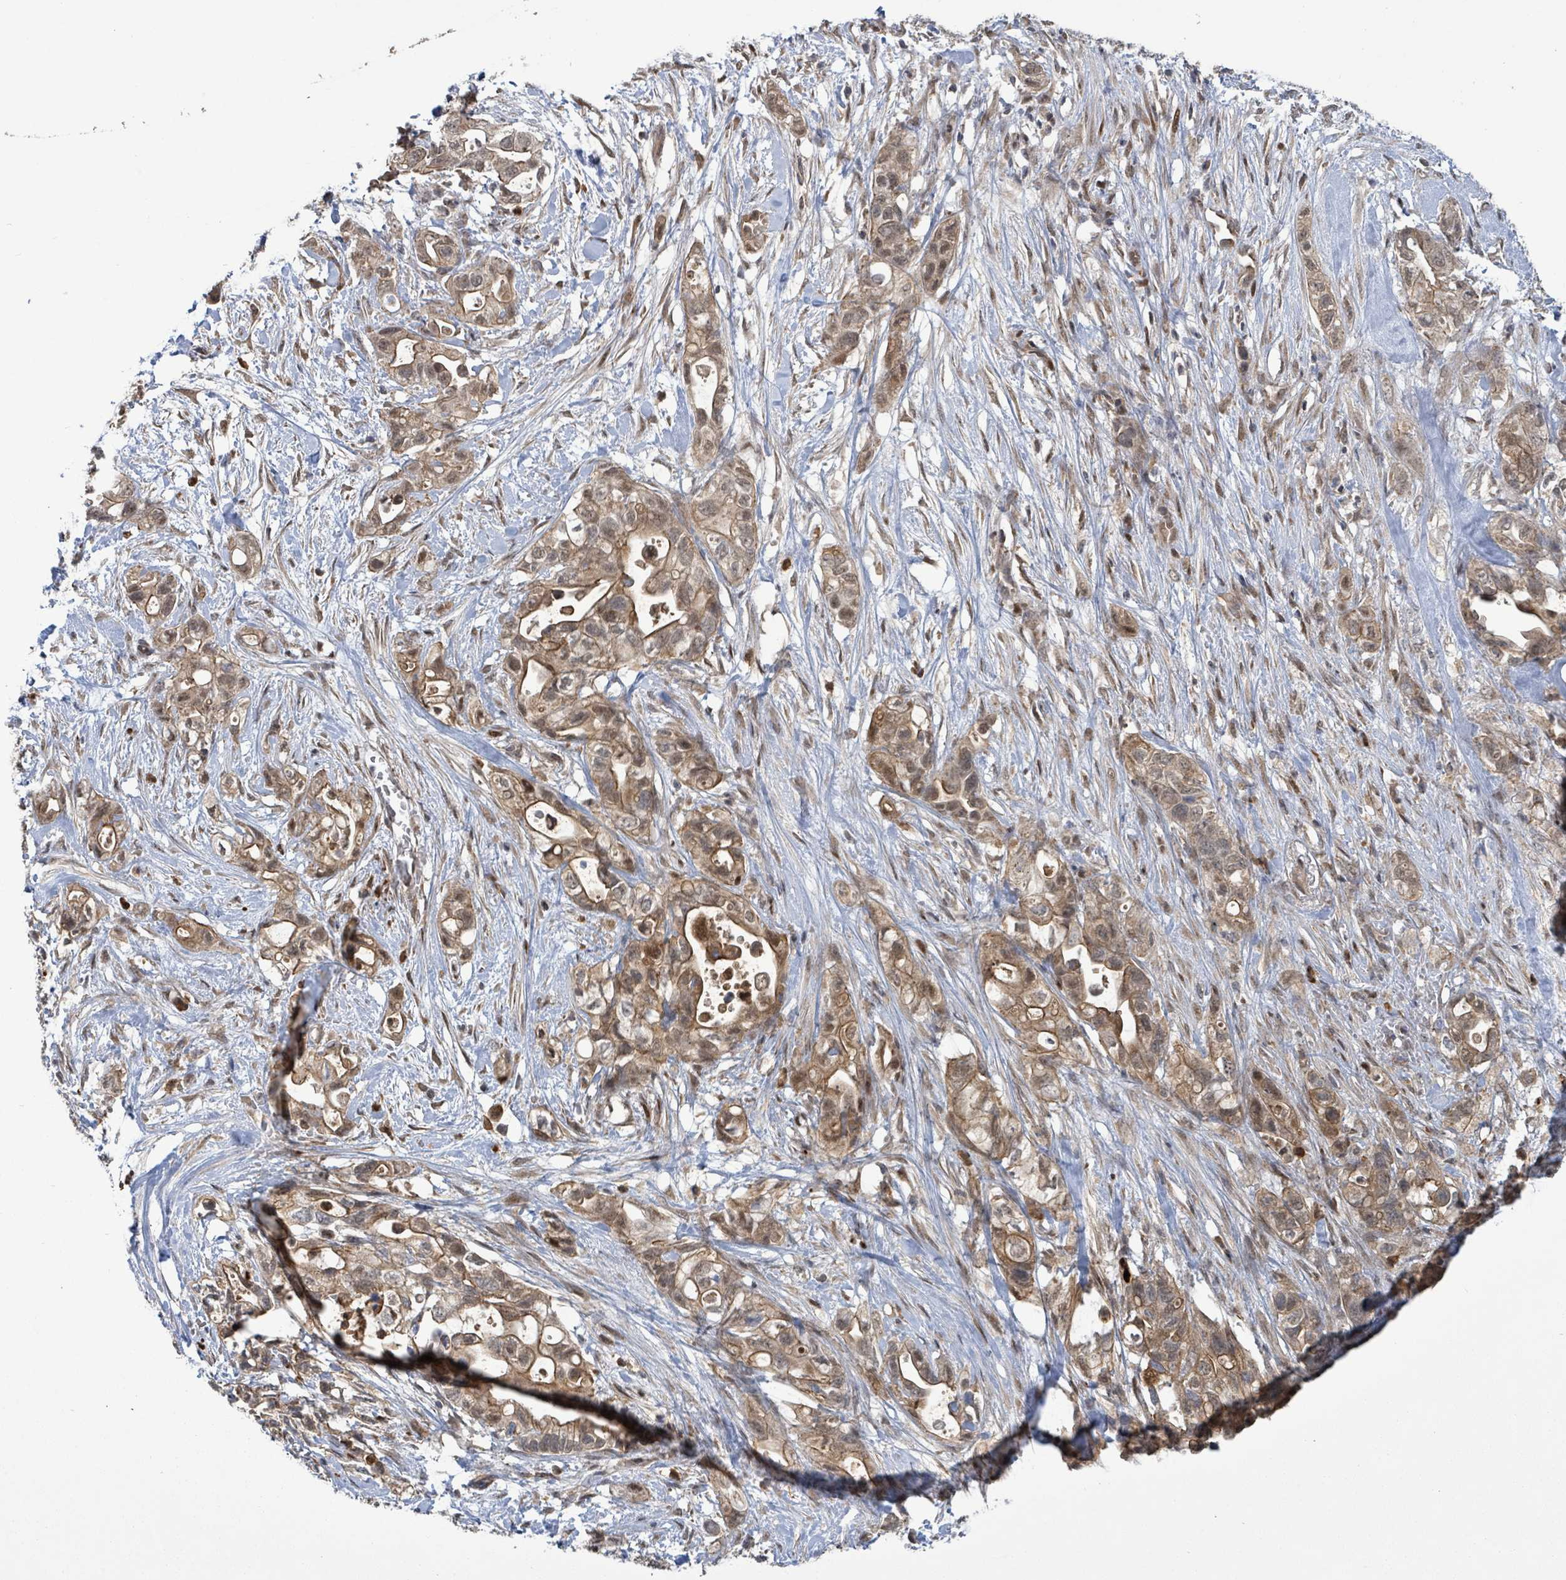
{"staining": {"intensity": "moderate", "quantity": ">75%", "location": "cytoplasmic/membranous,nuclear"}, "tissue": "pancreatic cancer", "cell_type": "Tumor cells", "image_type": "cancer", "snomed": [{"axis": "morphology", "description": "Adenocarcinoma, NOS"}, {"axis": "topography", "description": "Pancreas"}], "caption": "Immunohistochemical staining of human pancreatic cancer reveals medium levels of moderate cytoplasmic/membranous and nuclear protein positivity in approximately >75% of tumor cells. Using DAB (brown) and hematoxylin (blue) stains, captured at high magnification using brightfield microscopy.", "gene": "COQ6", "patient": {"sex": "female", "age": 72}}